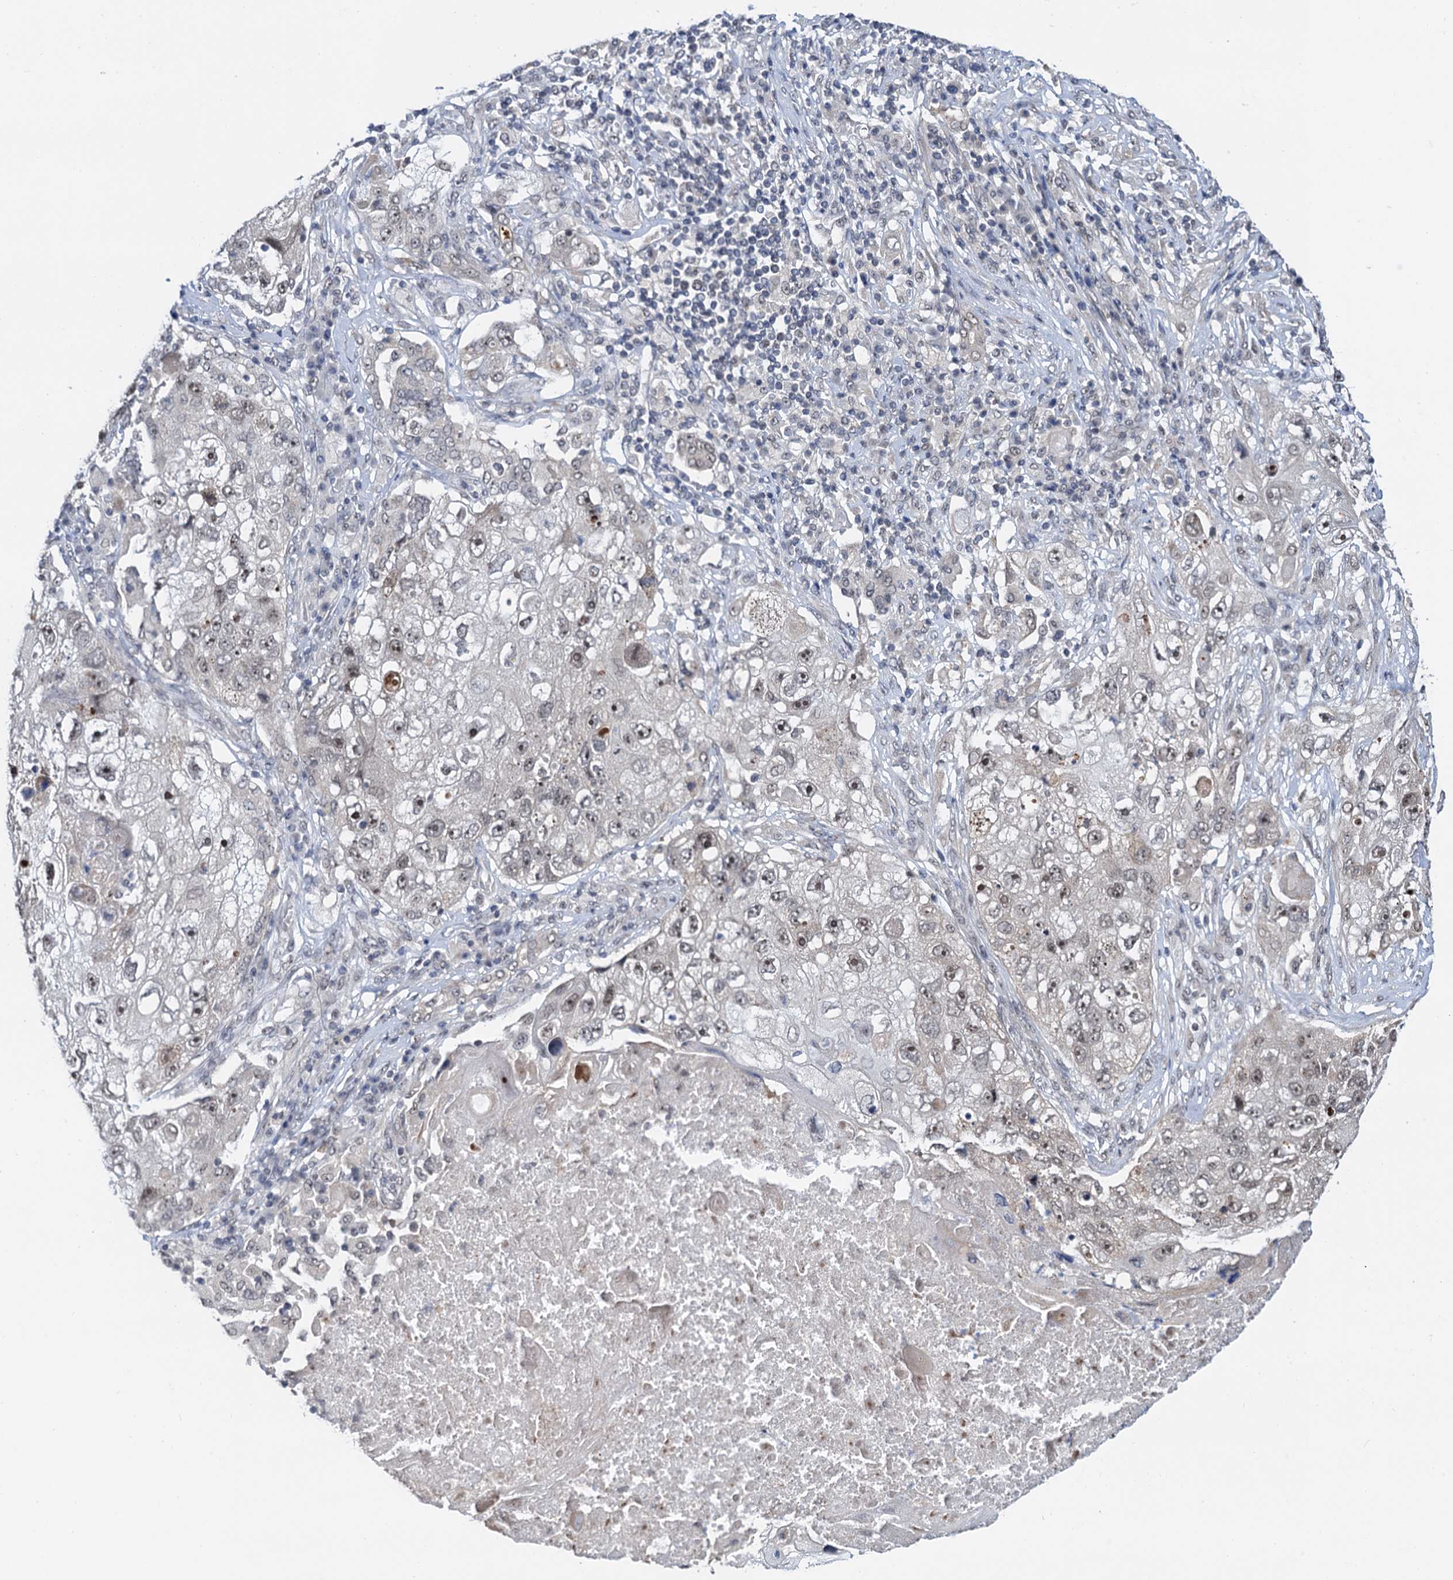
{"staining": {"intensity": "negative", "quantity": "none", "location": "none"}, "tissue": "lung cancer", "cell_type": "Tumor cells", "image_type": "cancer", "snomed": [{"axis": "morphology", "description": "Squamous cell carcinoma, NOS"}, {"axis": "topography", "description": "Lung"}], "caption": "Human lung cancer (squamous cell carcinoma) stained for a protein using IHC reveals no expression in tumor cells.", "gene": "NAT10", "patient": {"sex": "male", "age": 61}}